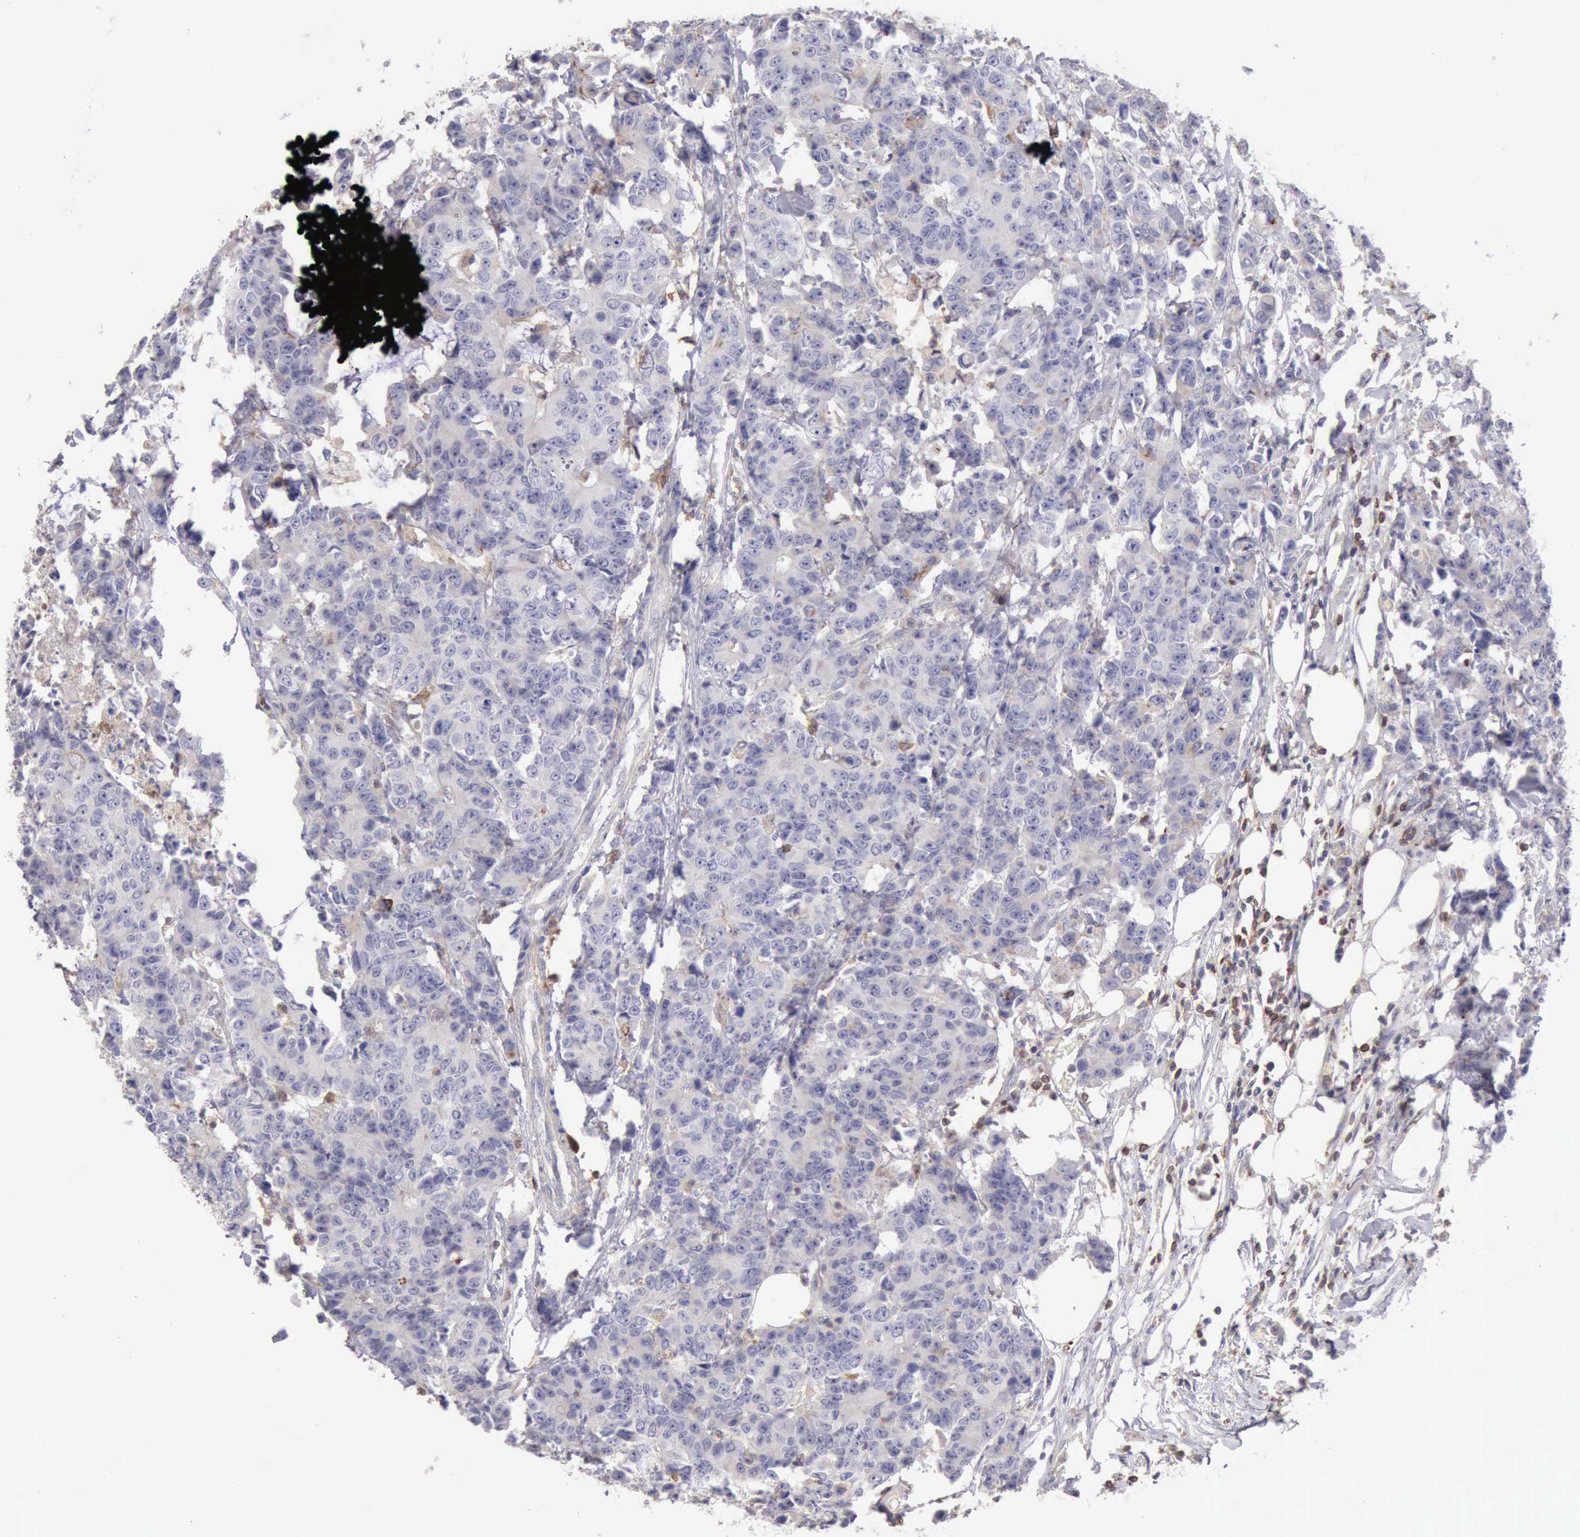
{"staining": {"intensity": "negative", "quantity": "none", "location": "none"}, "tissue": "colorectal cancer", "cell_type": "Tumor cells", "image_type": "cancer", "snomed": [{"axis": "morphology", "description": "Adenocarcinoma, NOS"}, {"axis": "topography", "description": "Colon"}], "caption": "A high-resolution image shows IHC staining of colorectal cancer, which exhibits no significant positivity in tumor cells.", "gene": "SASH3", "patient": {"sex": "female", "age": 86}}